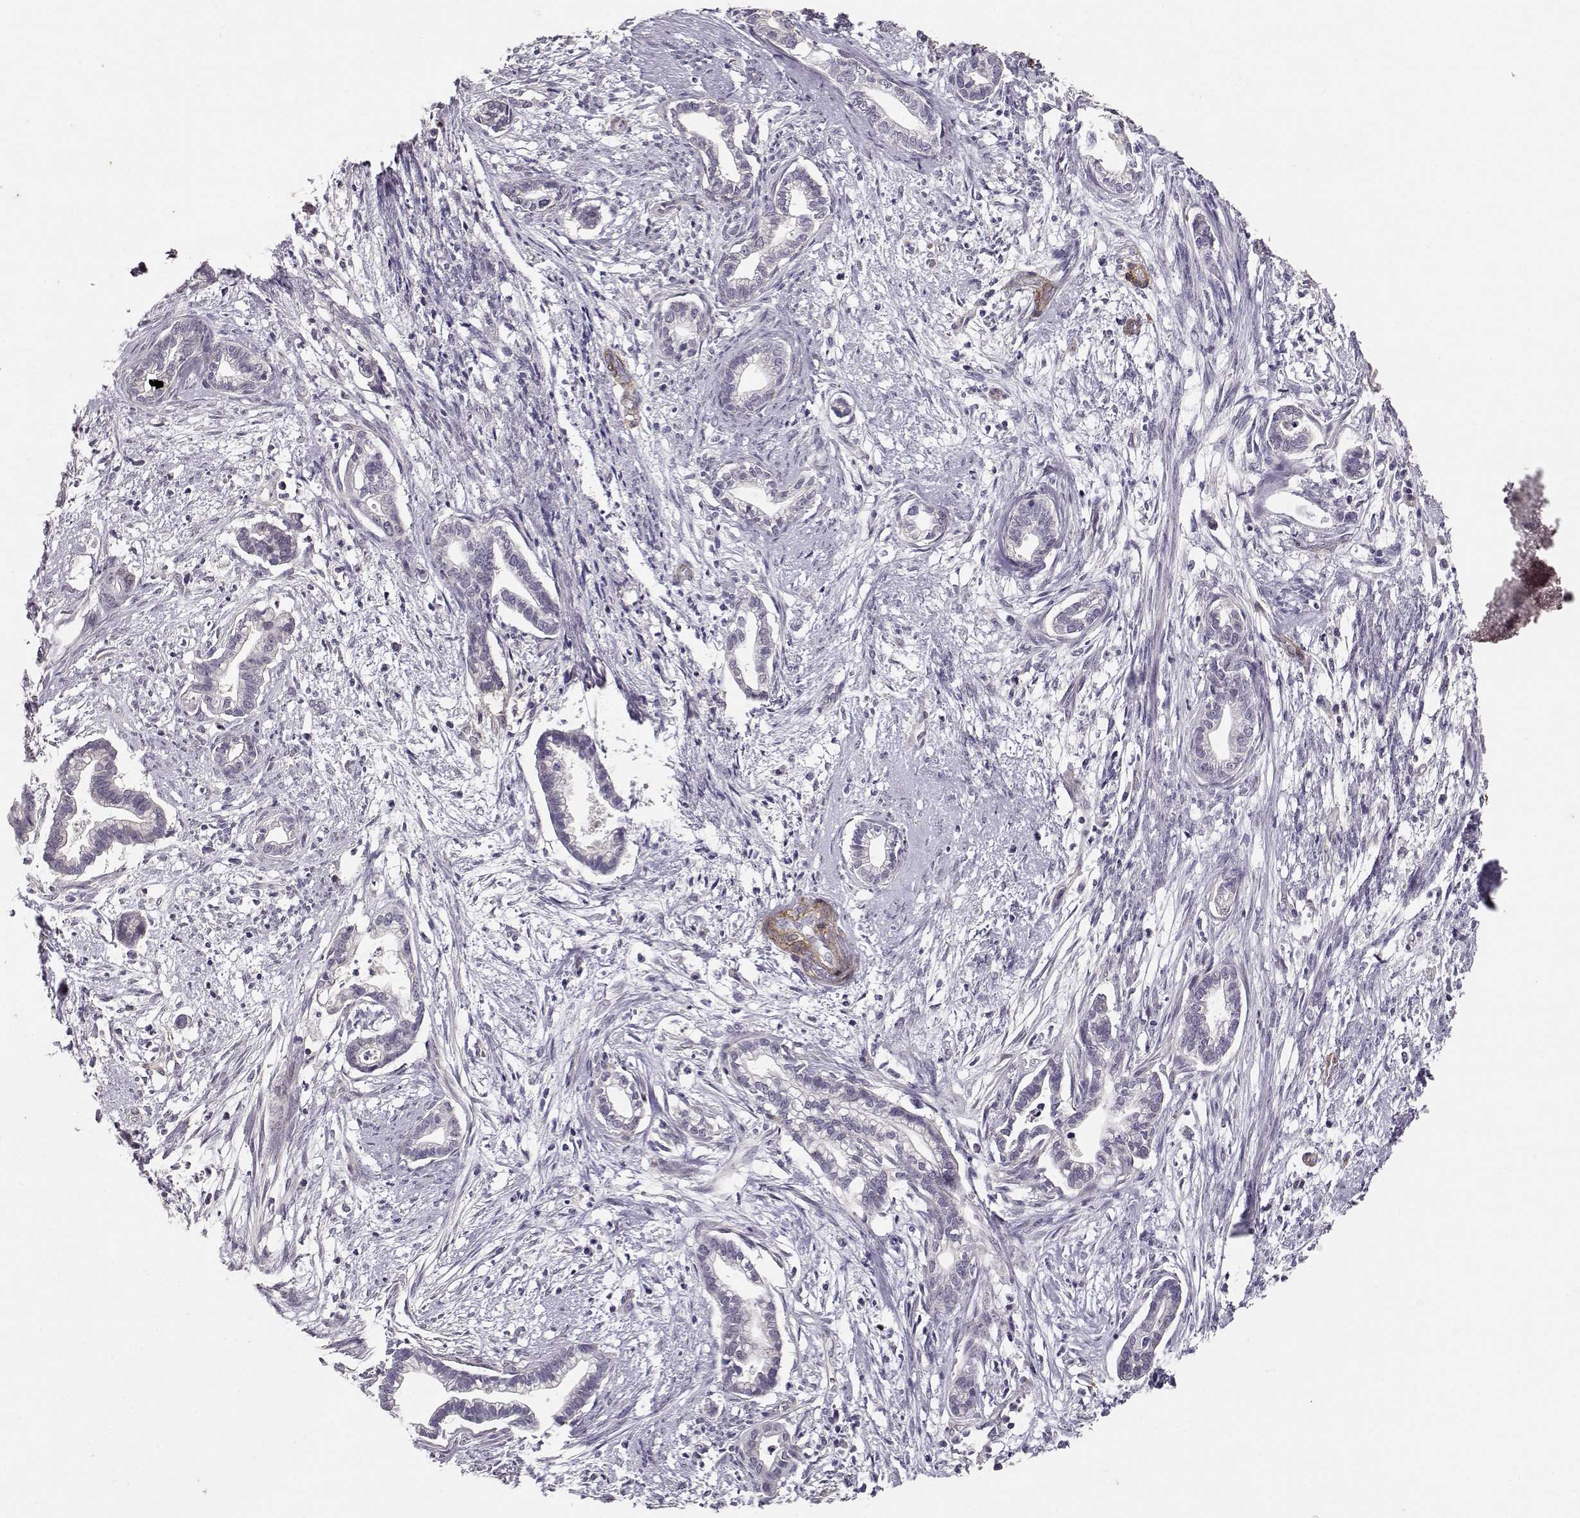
{"staining": {"intensity": "negative", "quantity": "none", "location": "none"}, "tissue": "cervical cancer", "cell_type": "Tumor cells", "image_type": "cancer", "snomed": [{"axis": "morphology", "description": "Adenocarcinoma, NOS"}, {"axis": "topography", "description": "Cervix"}], "caption": "The photomicrograph demonstrates no significant staining in tumor cells of adenocarcinoma (cervical).", "gene": "LAMA5", "patient": {"sex": "female", "age": 62}}